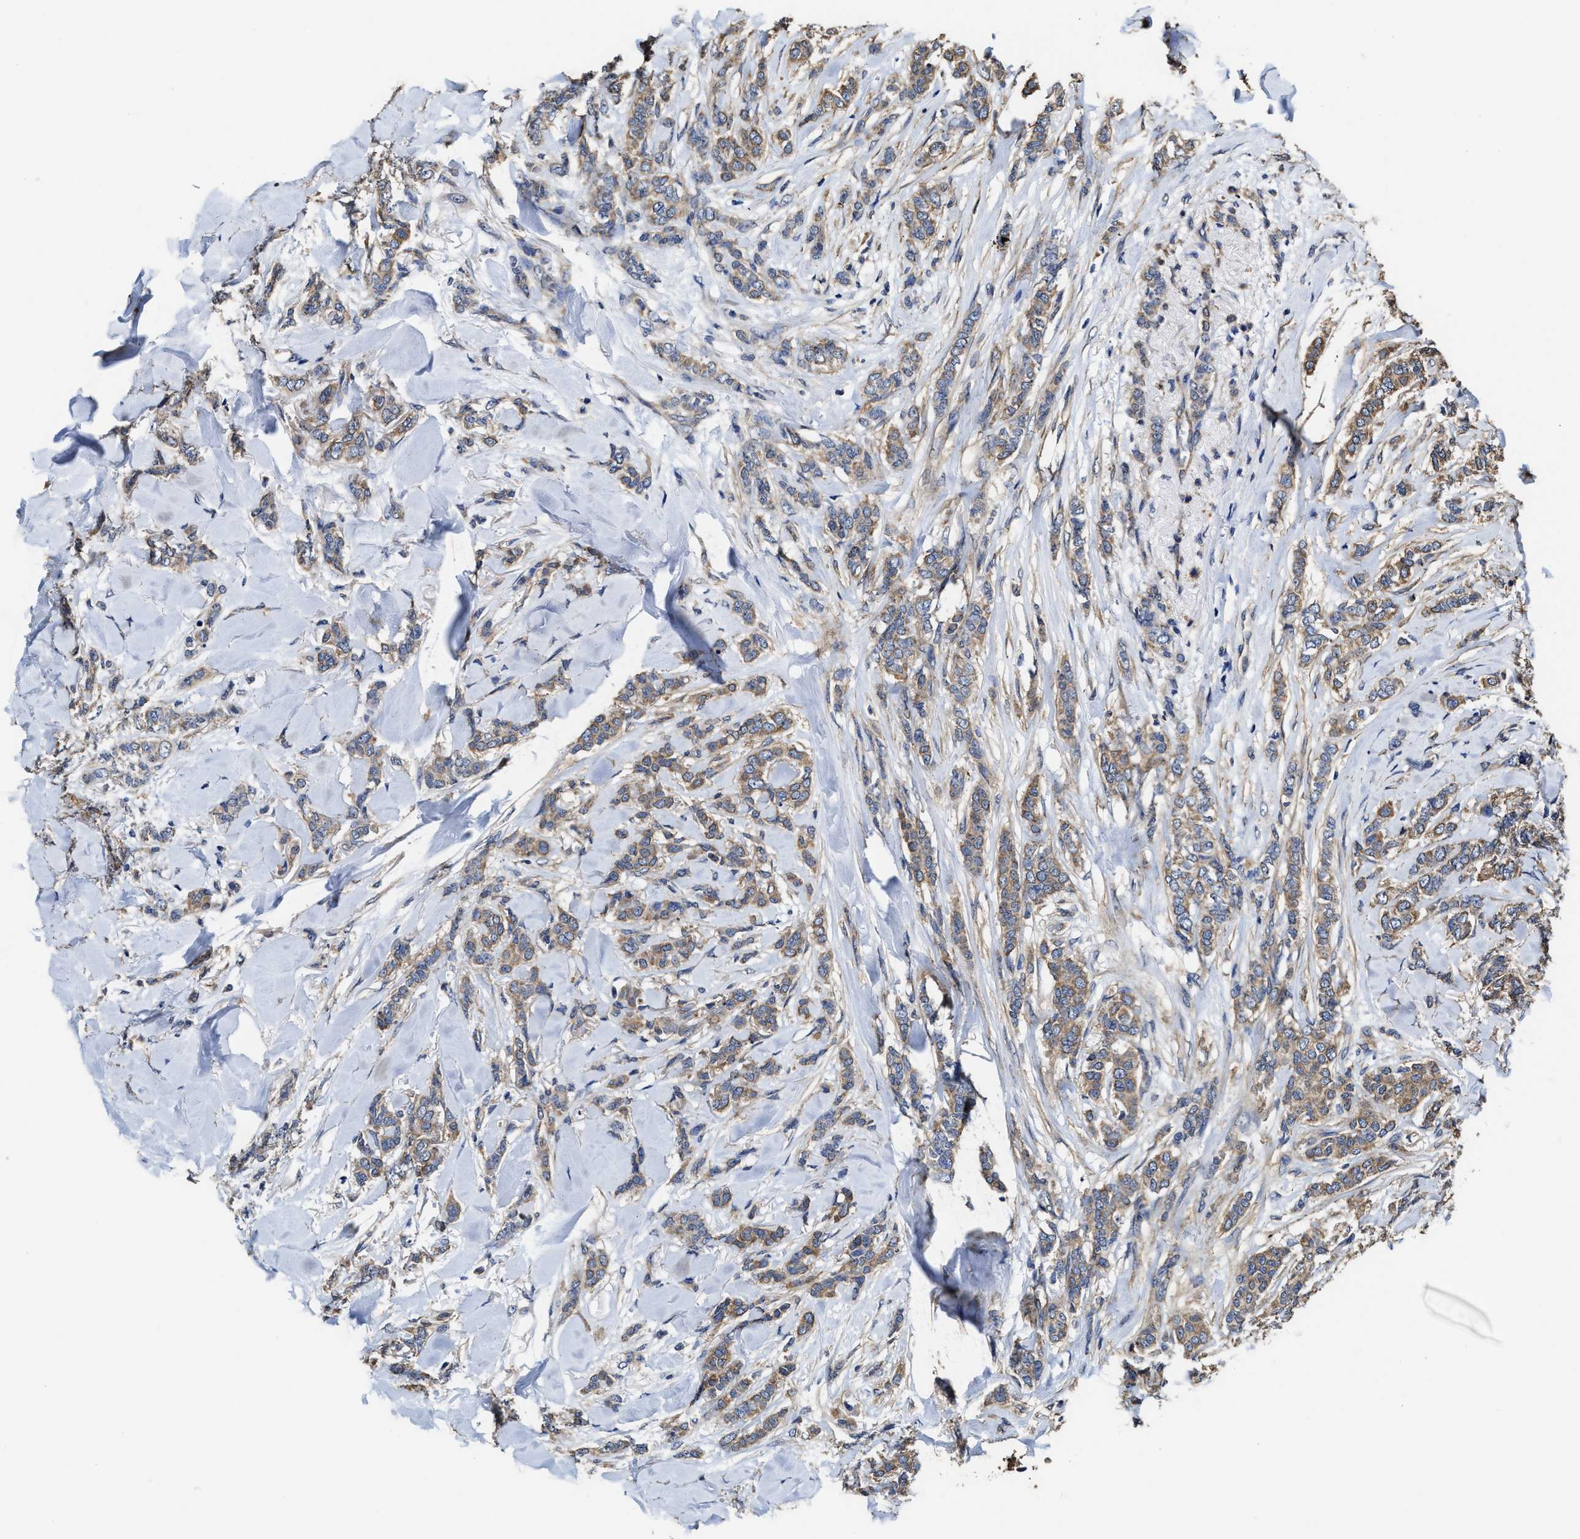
{"staining": {"intensity": "moderate", "quantity": ">75%", "location": "cytoplasmic/membranous"}, "tissue": "breast cancer", "cell_type": "Tumor cells", "image_type": "cancer", "snomed": [{"axis": "morphology", "description": "Lobular carcinoma"}, {"axis": "topography", "description": "Skin"}, {"axis": "topography", "description": "Breast"}], "caption": "Immunohistochemistry (IHC) of breast lobular carcinoma demonstrates medium levels of moderate cytoplasmic/membranous expression in approximately >75% of tumor cells.", "gene": "SFXN4", "patient": {"sex": "female", "age": 46}}